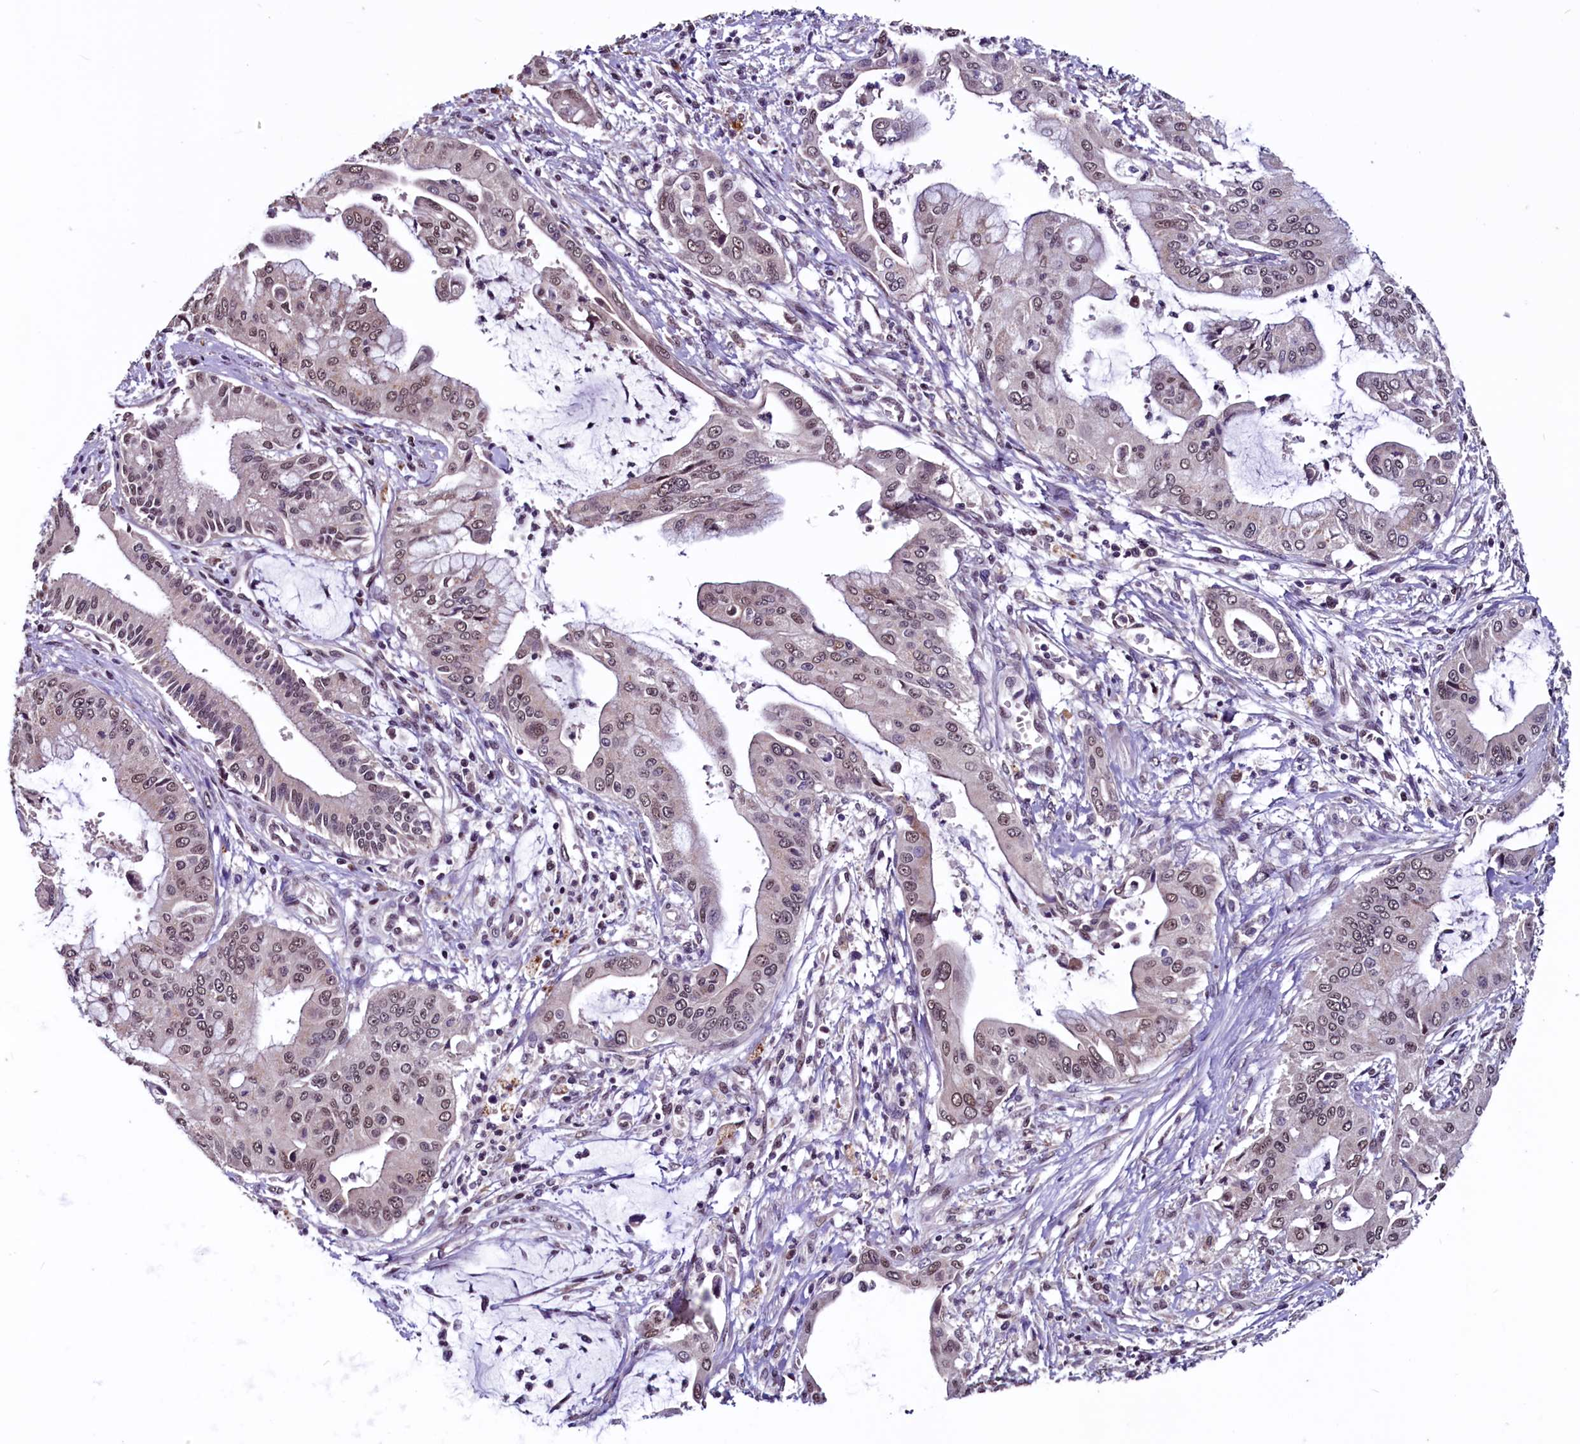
{"staining": {"intensity": "weak", "quantity": ">75%", "location": "nuclear"}, "tissue": "pancreatic cancer", "cell_type": "Tumor cells", "image_type": "cancer", "snomed": [{"axis": "morphology", "description": "Adenocarcinoma, NOS"}, {"axis": "topography", "description": "Pancreas"}], "caption": "Pancreatic cancer (adenocarcinoma) was stained to show a protein in brown. There is low levels of weak nuclear staining in approximately >75% of tumor cells. The staining was performed using DAB (3,3'-diaminobenzidine), with brown indicating positive protein expression. Nuclei are stained blue with hematoxylin.", "gene": "RNMT", "patient": {"sex": "male", "age": 46}}